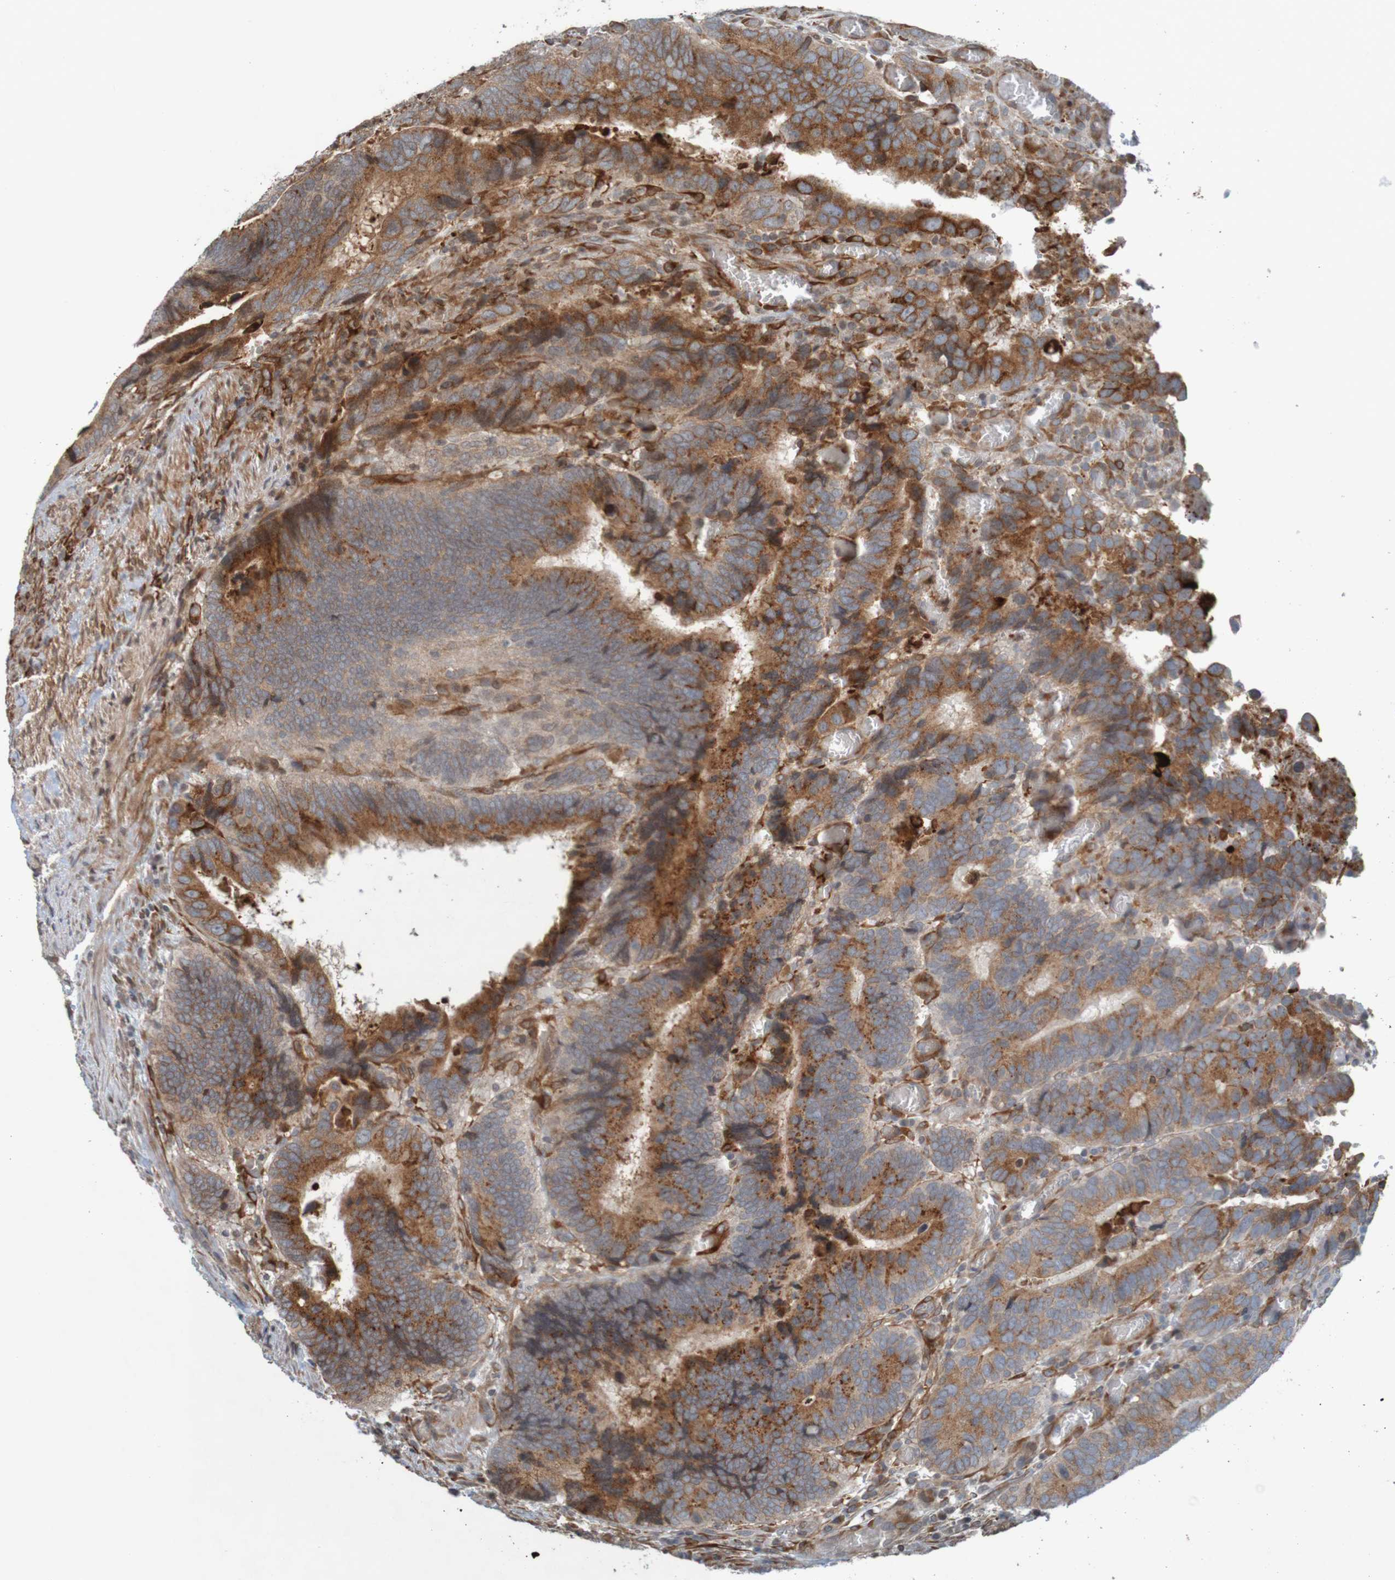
{"staining": {"intensity": "moderate", "quantity": ">75%", "location": "cytoplasmic/membranous"}, "tissue": "colorectal cancer", "cell_type": "Tumor cells", "image_type": "cancer", "snomed": [{"axis": "morphology", "description": "Adenocarcinoma, NOS"}, {"axis": "topography", "description": "Colon"}], "caption": "Colorectal cancer (adenocarcinoma) stained for a protein (brown) reveals moderate cytoplasmic/membranous positive positivity in approximately >75% of tumor cells.", "gene": "GUCY1A1", "patient": {"sex": "male", "age": 72}}